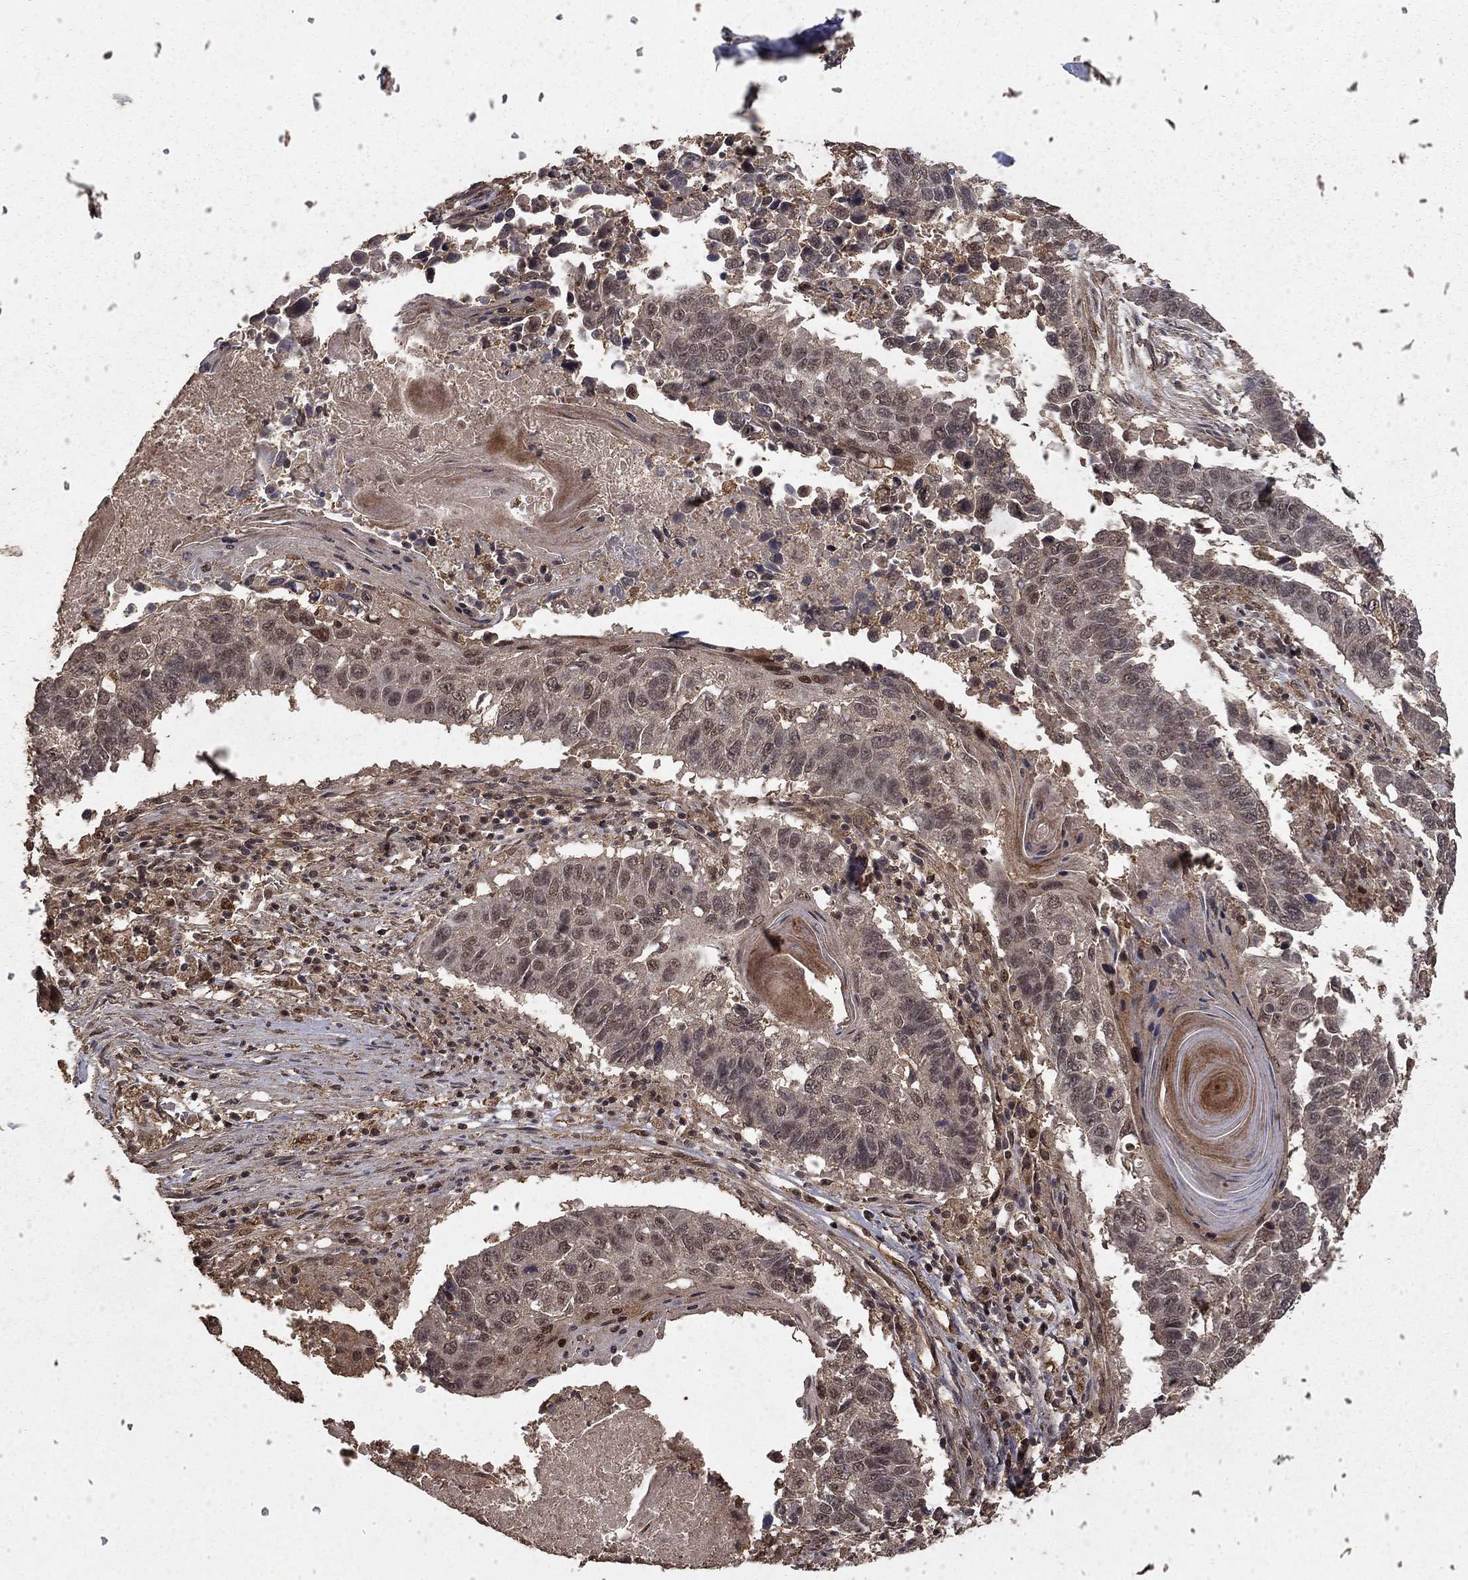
{"staining": {"intensity": "weak", "quantity": "25%-75%", "location": "cytoplasmic/membranous"}, "tissue": "lung cancer", "cell_type": "Tumor cells", "image_type": "cancer", "snomed": [{"axis": "morphology", "description": "Squamous cell carcinoma, NOS"}, {"axis": "topography", "description": "Lung"}], "caption": "Immunohistochemistry (IHC) histopathology image of neoplastic tissue: lung cancer (squamous cell carcinoma) stained using immunohistochemistry displays low levels of weak protein expression localized specifically in the cytoplasmic/membranous of tumor cells, appearing as a cytoplasmic/membranous brown color.", "gene": "PRDM1", "patient": {"sex": "male", "age": 73}}